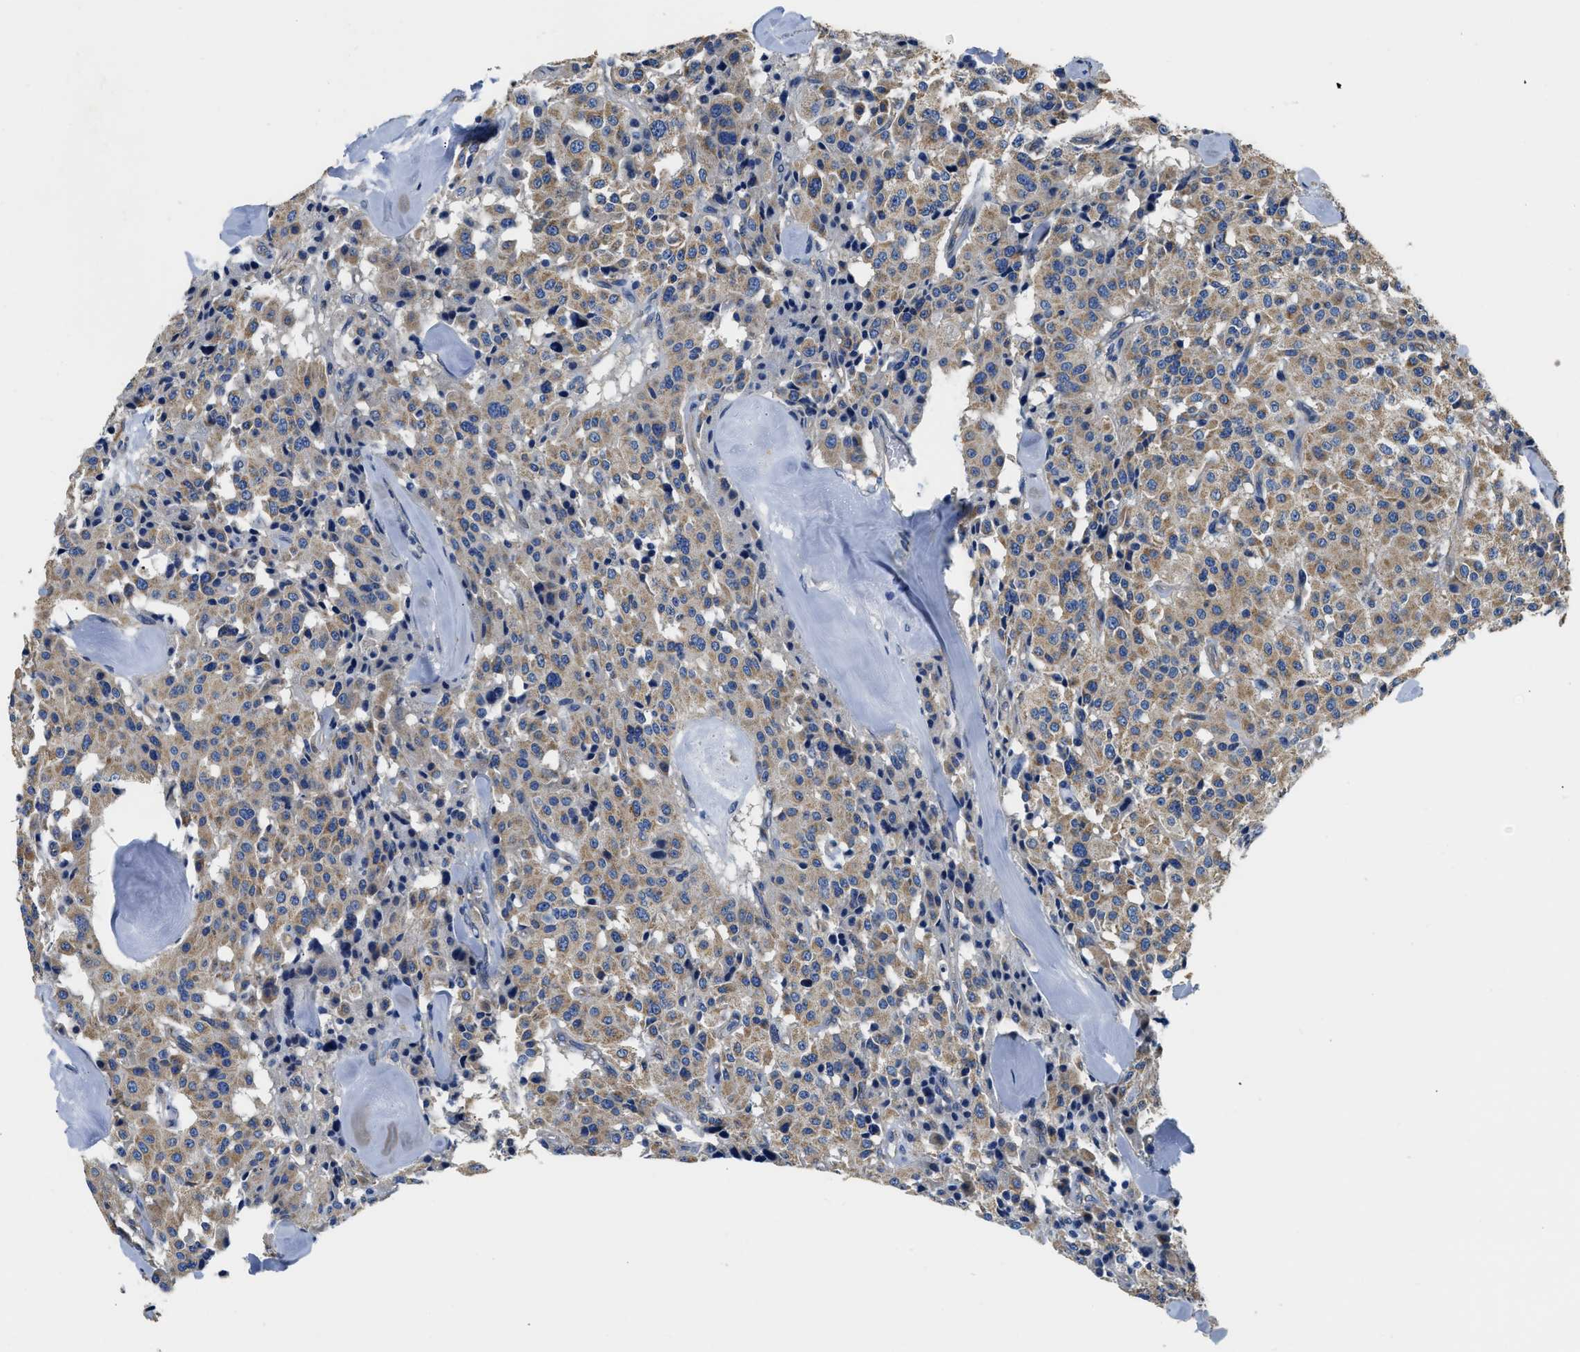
{"staining": {"intensity": "weak", "quantity": ">75%", "location": "cytoplasmic/membranous"}, "tissue": "carcinoid", "cell_type": "Tumor cells", "image_type": "cancer", "snomed": [{"axis": "morphology", "description": "Carcinoid, malignant, NOS"}, {"axis": "topography", "description": "Lung"}], "caption": "Weak cytoplasmic/membranous positivity for a protein is identified in about >75% of tumor cells of carcinoid using IHC.", "gene": "CSDE1", "patient": {"sex": "male", "age": 30}}